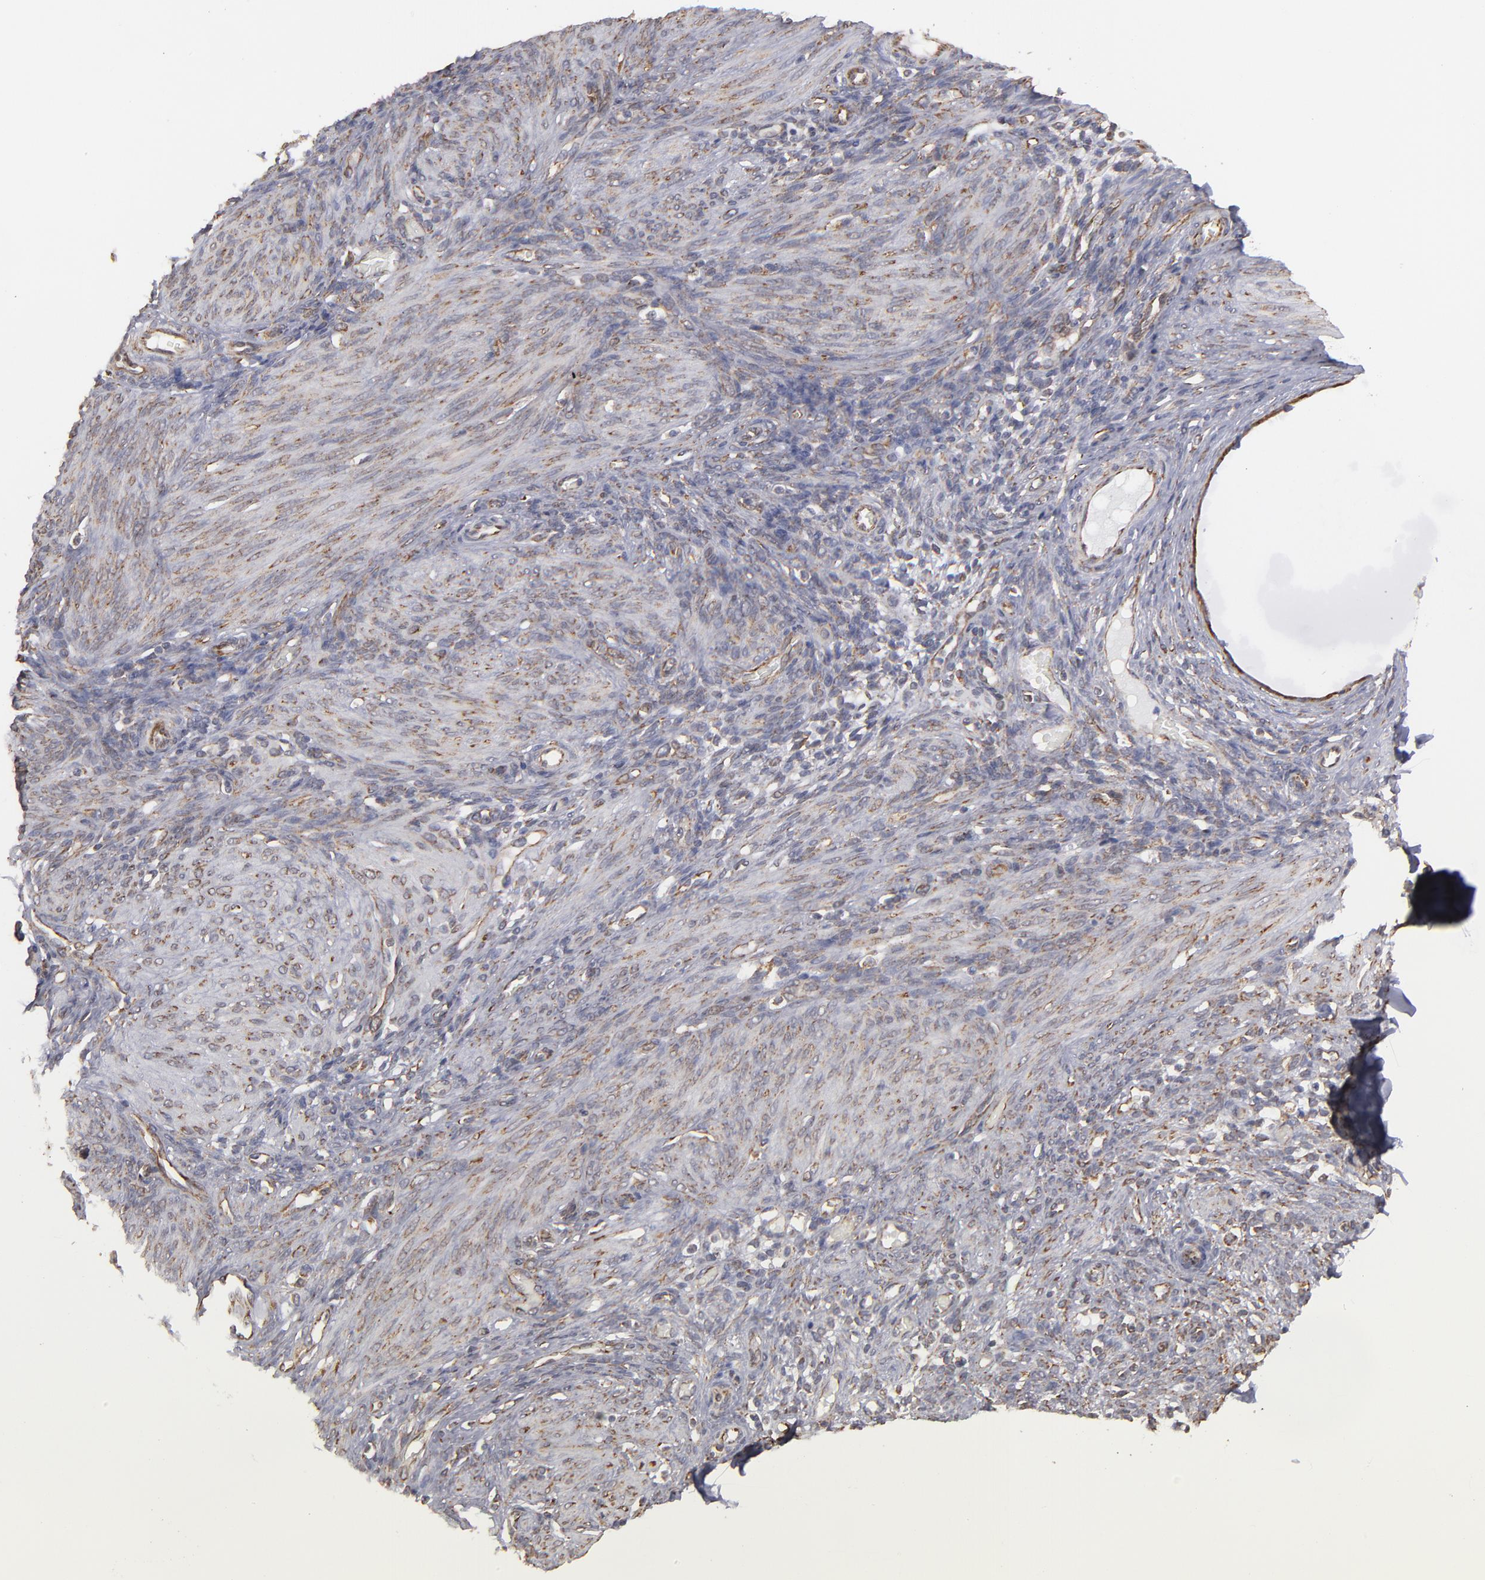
{"staining": {"intensity": "strong", "quantity": ">75%", "location": "cytoplasmic/membranous"}, "tissue": "endometrium", "cell_type": "Cells in endometrial stroma", "image_type": "normal", "snomed": [{"axis": "morphology", "description": "Normal tissue, NOS"}, {"axis": "topography", "description": "Endometrium"}], "caption": "Endometrium stained for a protein (brown) exhibits strong cytoplasmic/membranous positive positivity in approximately >75% of cells in endometrial stroma.", "gene": "KTN1", "patient": {"sex": "female", "age": 72}}